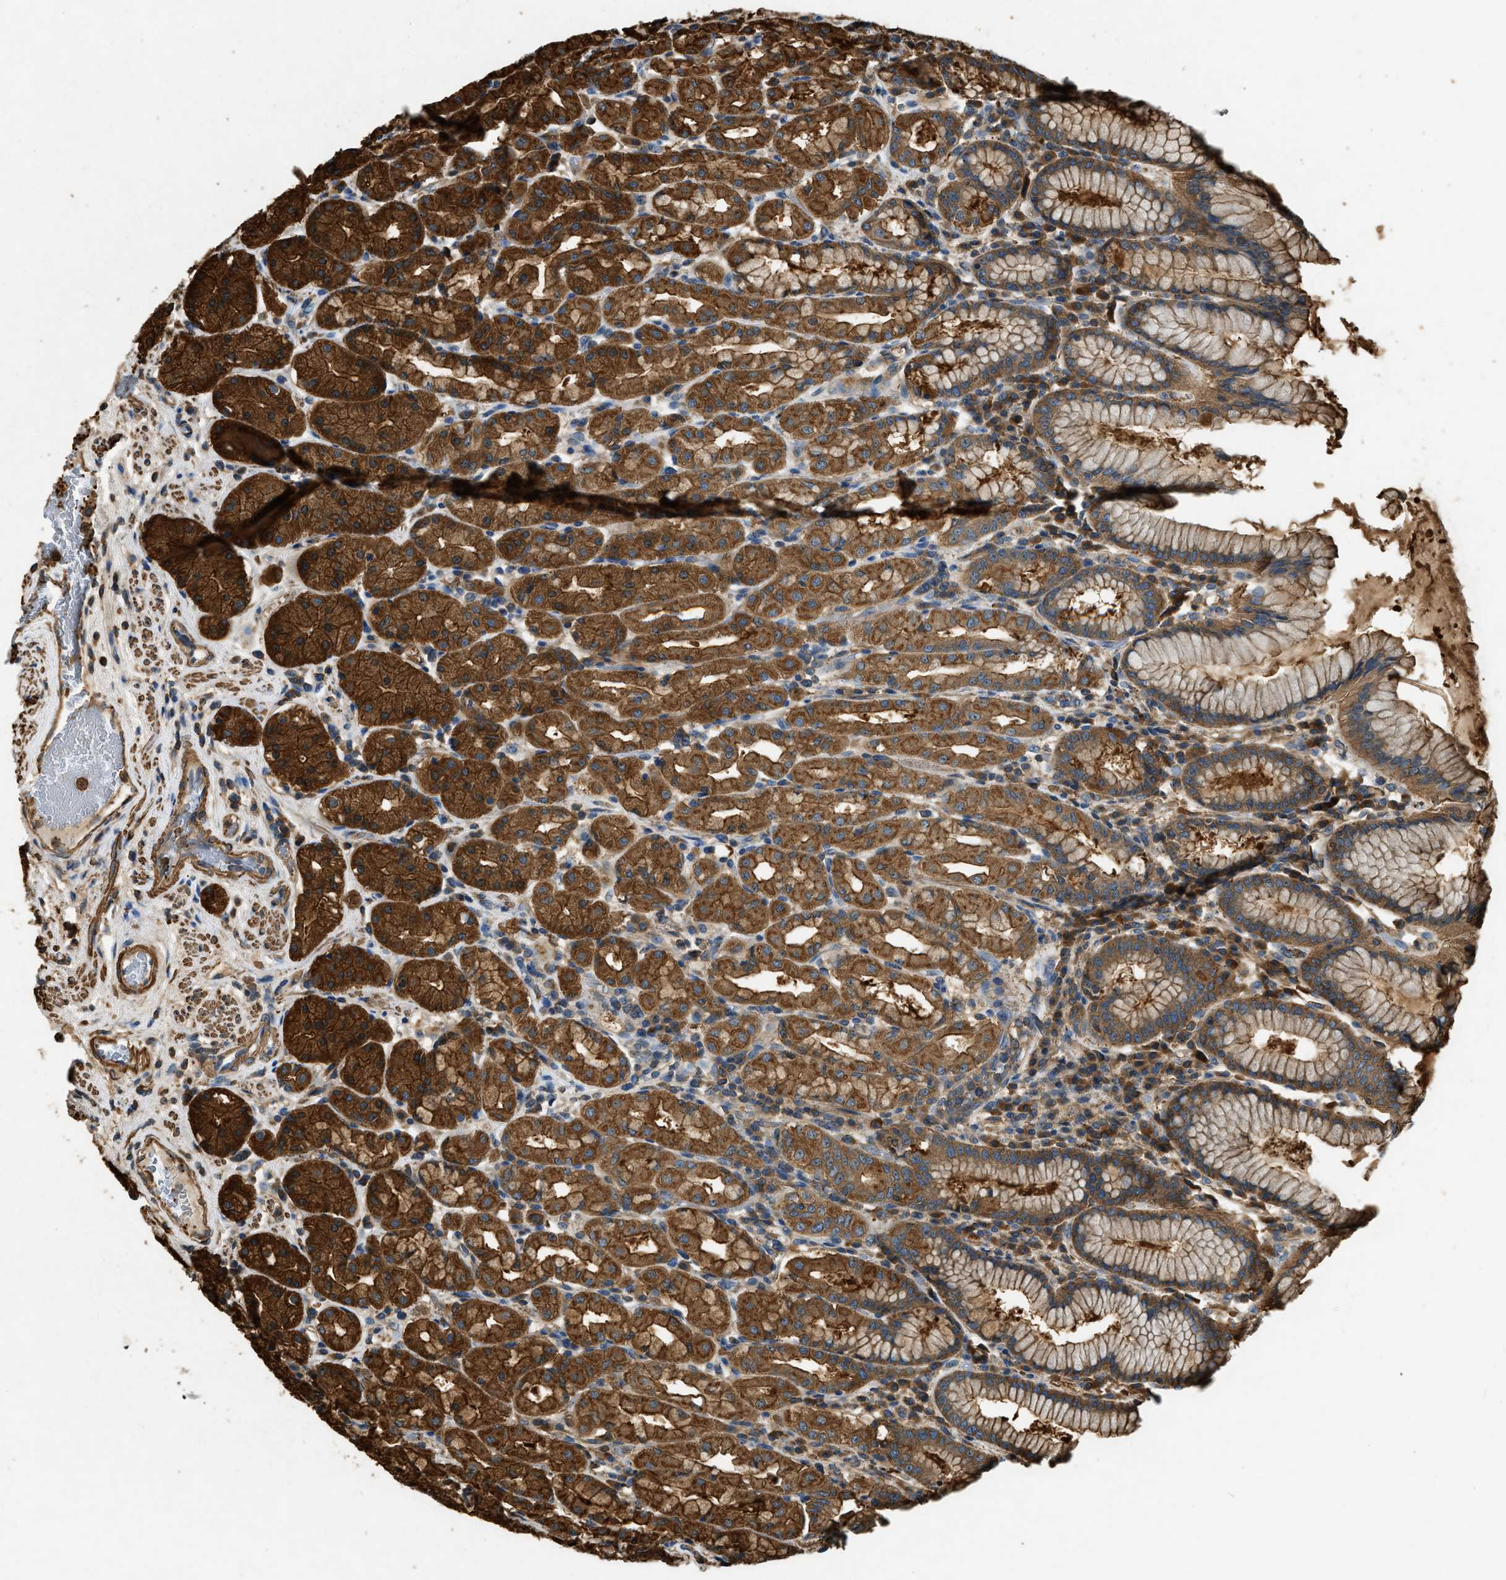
{"staining": {"intensity": "strong", "quantity": ">75%", "location": "cytoplasmic/membranous"}, "tissue": "stomach", "cell_type": "Glandular cells", "image_type": "normal", "snomed": [{"axis": "morphology", "description": "Normal tissue, NOS"}, {"axis": "topography", "description": "Stomach"}, {"axis": "topography", "description": "Stomach, lower"}], "caption": "Immunohistochemical staining of unremarkable human stomach reveals >75% levels of strong cytoplasmic/membranous protein staining in about >75% of glandular cells. (Brightfield microscopy of DAB IHC at high magnification).", "gene": "YARS1", "patient": {"sex": "female", "age": 56}}